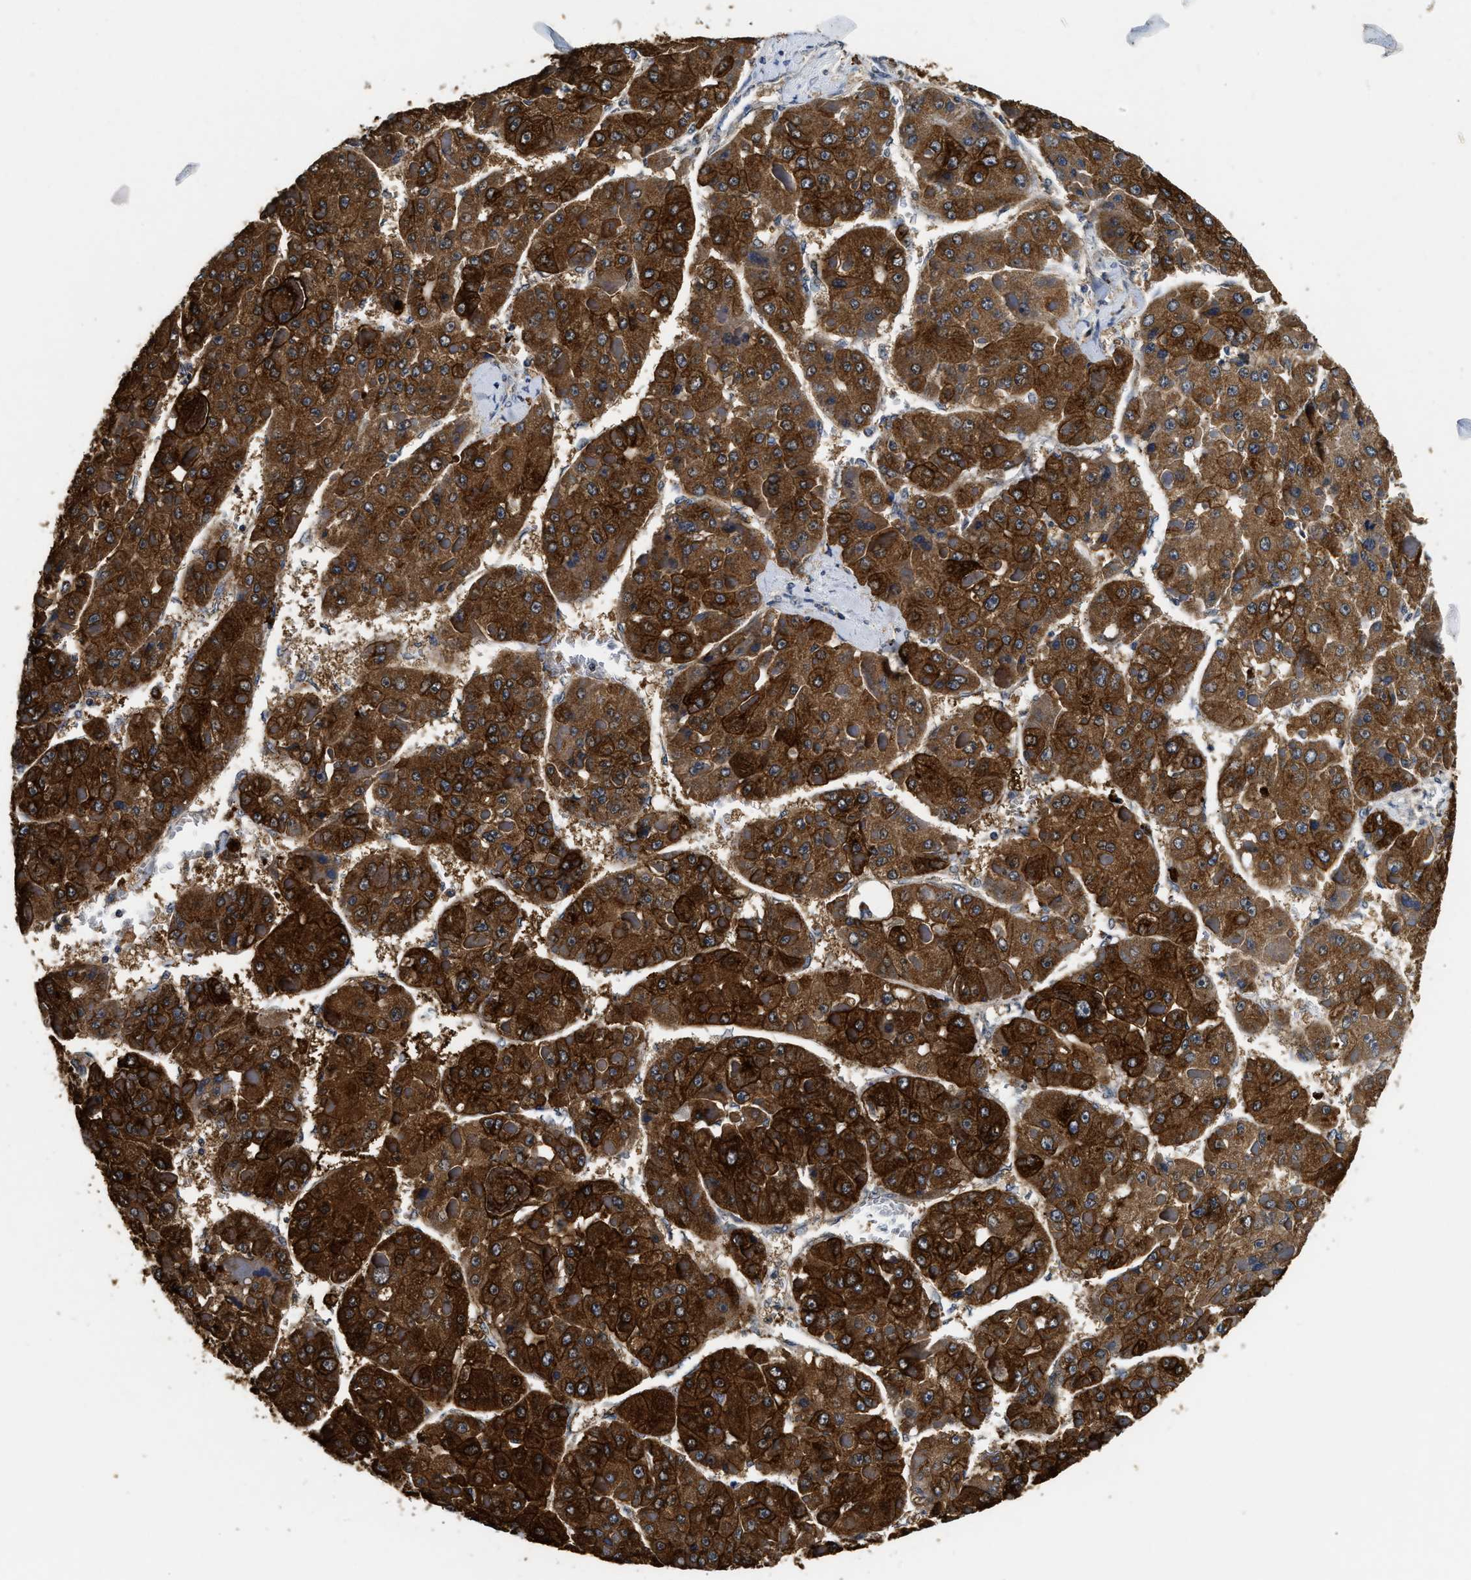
{"staining": {"intensity": "strong", "quantity": ">75%", "location": "cytoplasmic/membranous"}, "tissue": "liver cancer", "cell_type": "Tumor cells", "image_type": "cancer", "snomed": [{"axis": "morphology", "description": "Carcinoma, Hepatocellular, NOS"}, {"axis": "topography", "description": "Liver"}], "caption": "A high-resolution histopathology image shows immunohistochemistry staining of liver cancer, which shows strong cytoplasmic/membranous expression in about >75% of tumor cells.", "gene": "CTNNA1", "patient": {"sex": "female", "age": 73}}